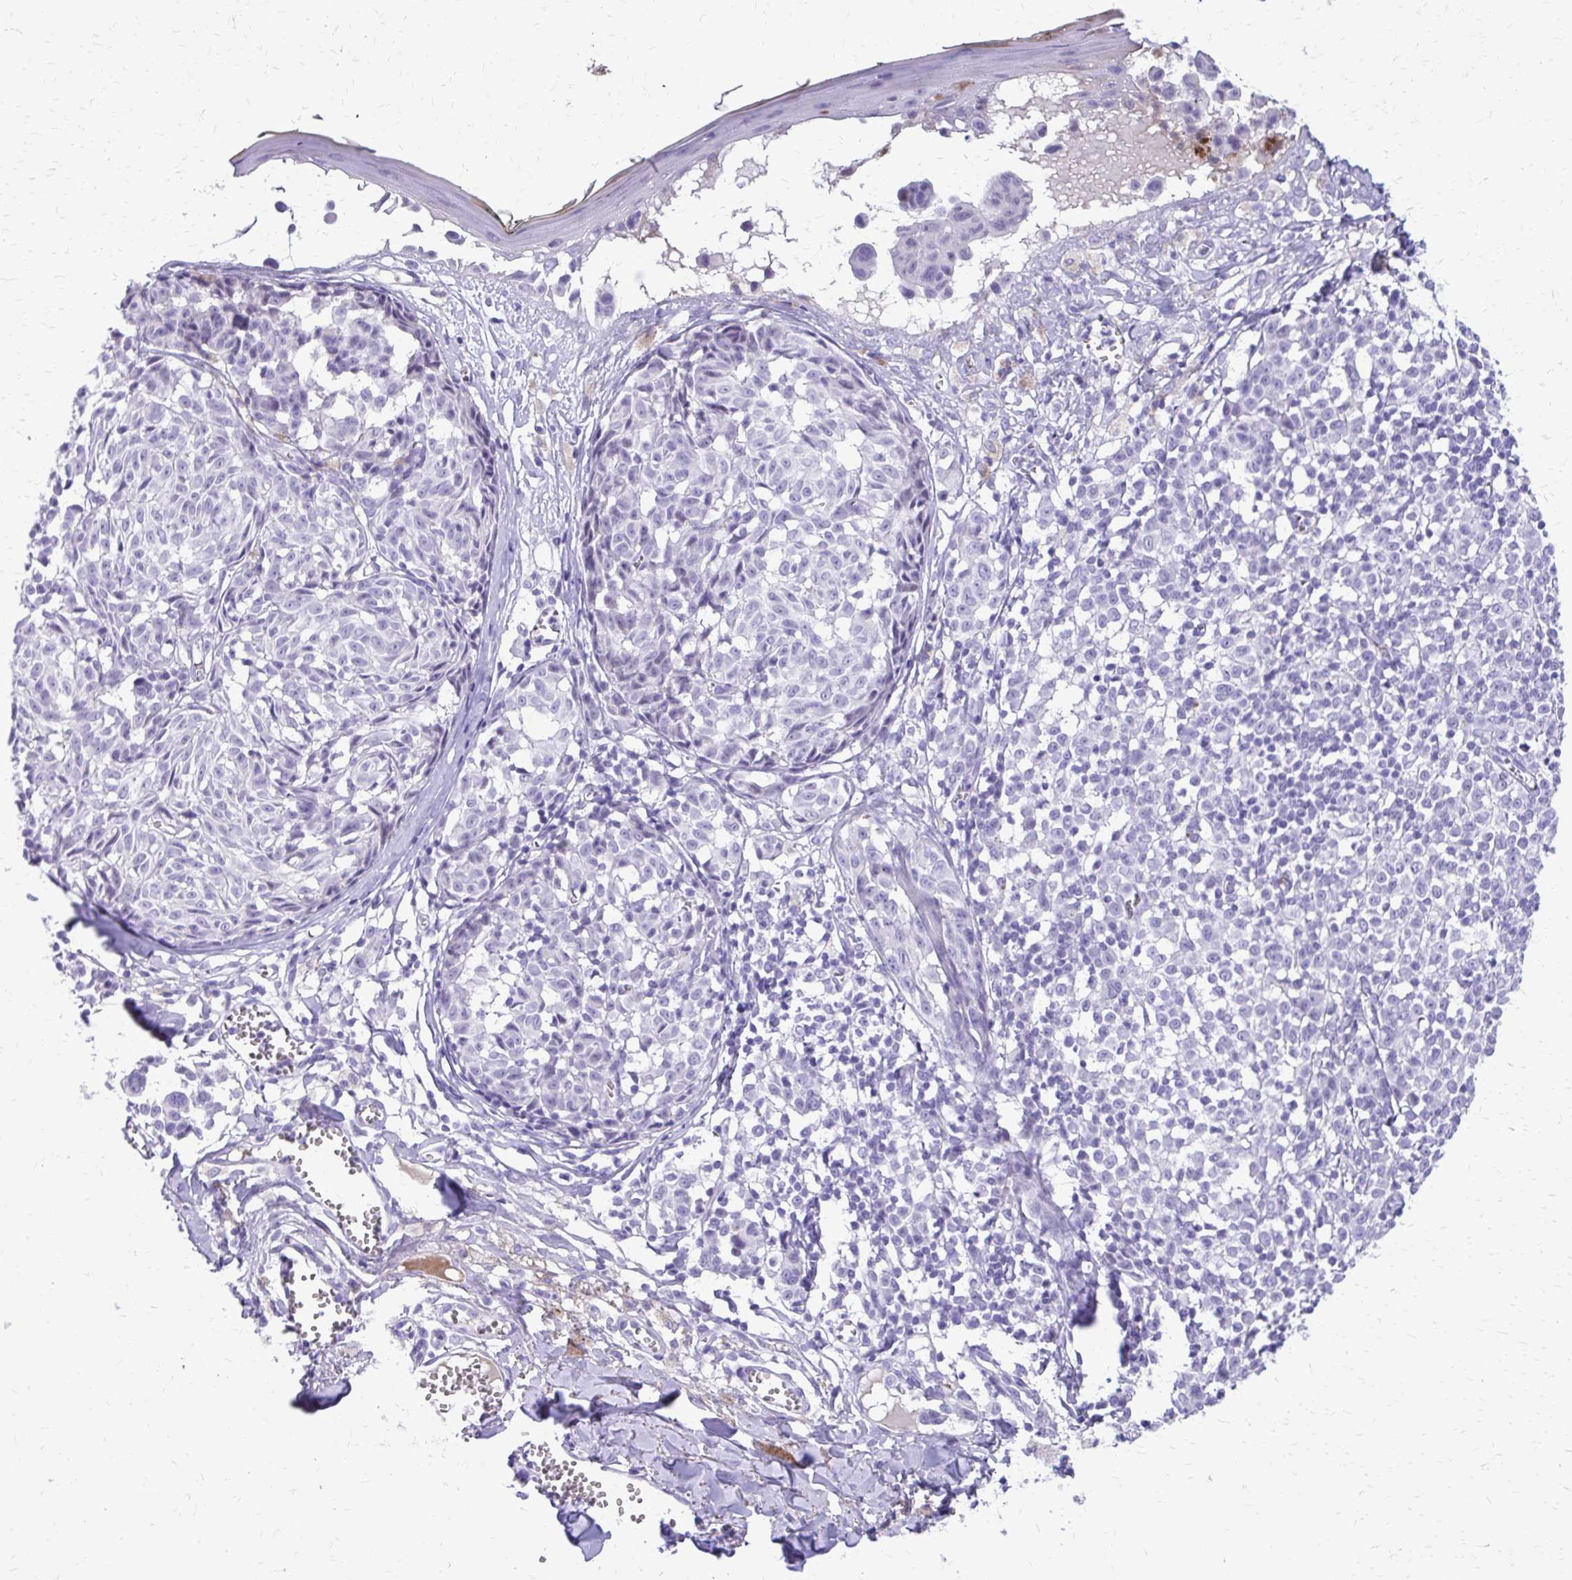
{"staining": {"intensity": "negative", "quantity": "none", "location": "none"}, "tissue": "melanoma", "cell_type": "Tumor cells", "image_type": "cancer", "snomed": [{"axis": "morphology", "description": "Malignant melanoma, NOS"}, {"axis": "topography", "description": "Skin"}], "caption": "Melanoma stained for a protein using immunohistochemistry (IHC) reveals no positivity tumor cells.", "gene": "SATL1", "patient": {"sex": "female", "age": 43}}